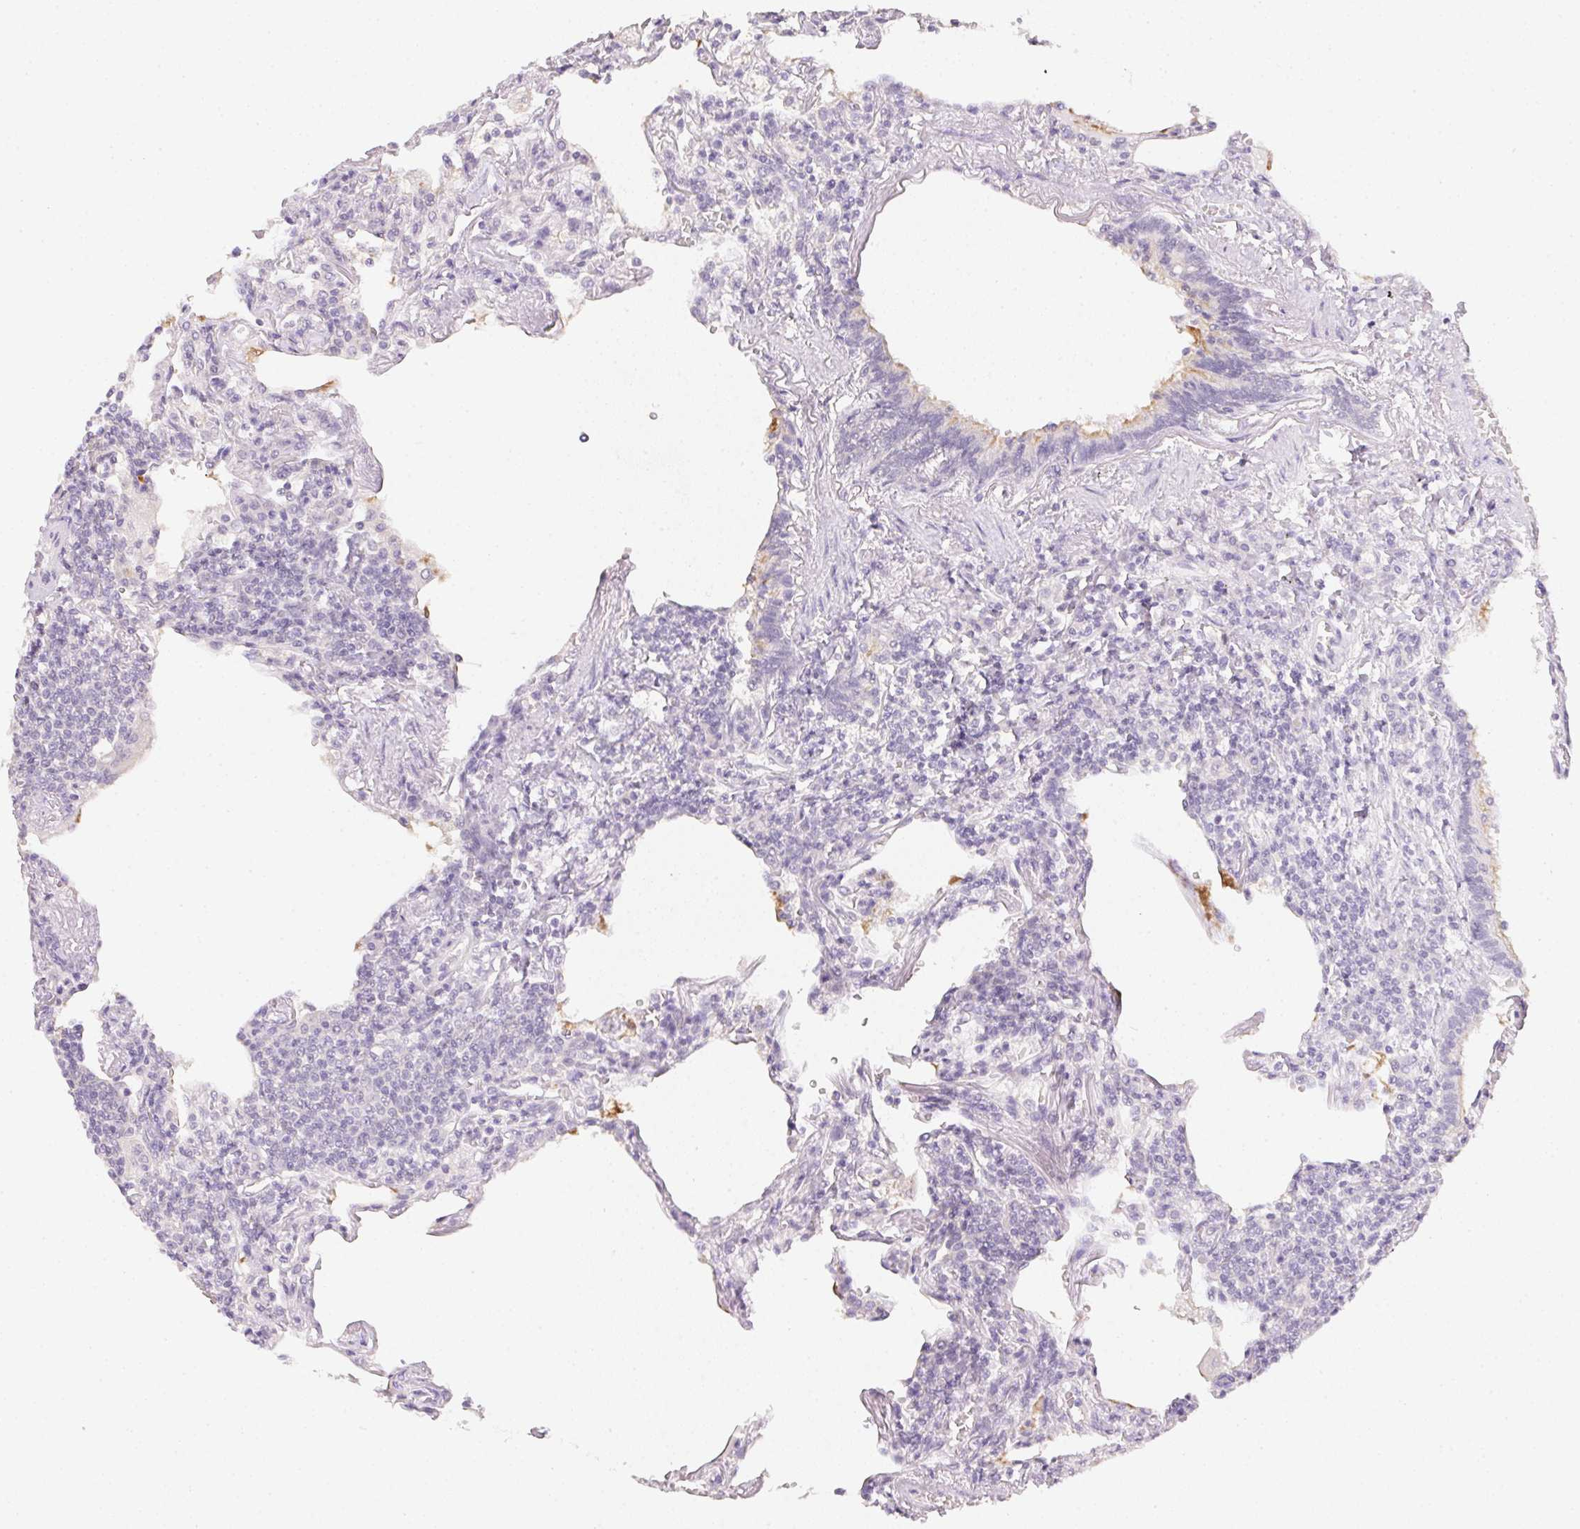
{"staining": {"intensity": "negative", "quantity": "none", "location": "none"}, "tissue": "lymphoma", "cell_type": "Tumor cells", "image_type": "cancer", "snomed": [{"axis": "morphology", "description": "Malignant lymphoma, non-Hodgkin's type, Low grade"}, {"axis": "topography", "description": "Lung"}], "caption": "Tumor cells are negative for protein expression in human lymphoma. (DAB immunohistochemistry (IHC) with hematoxylin counter stain).", "gene": "ZBBX", "patient": {"sex": "female", "age": 71}}